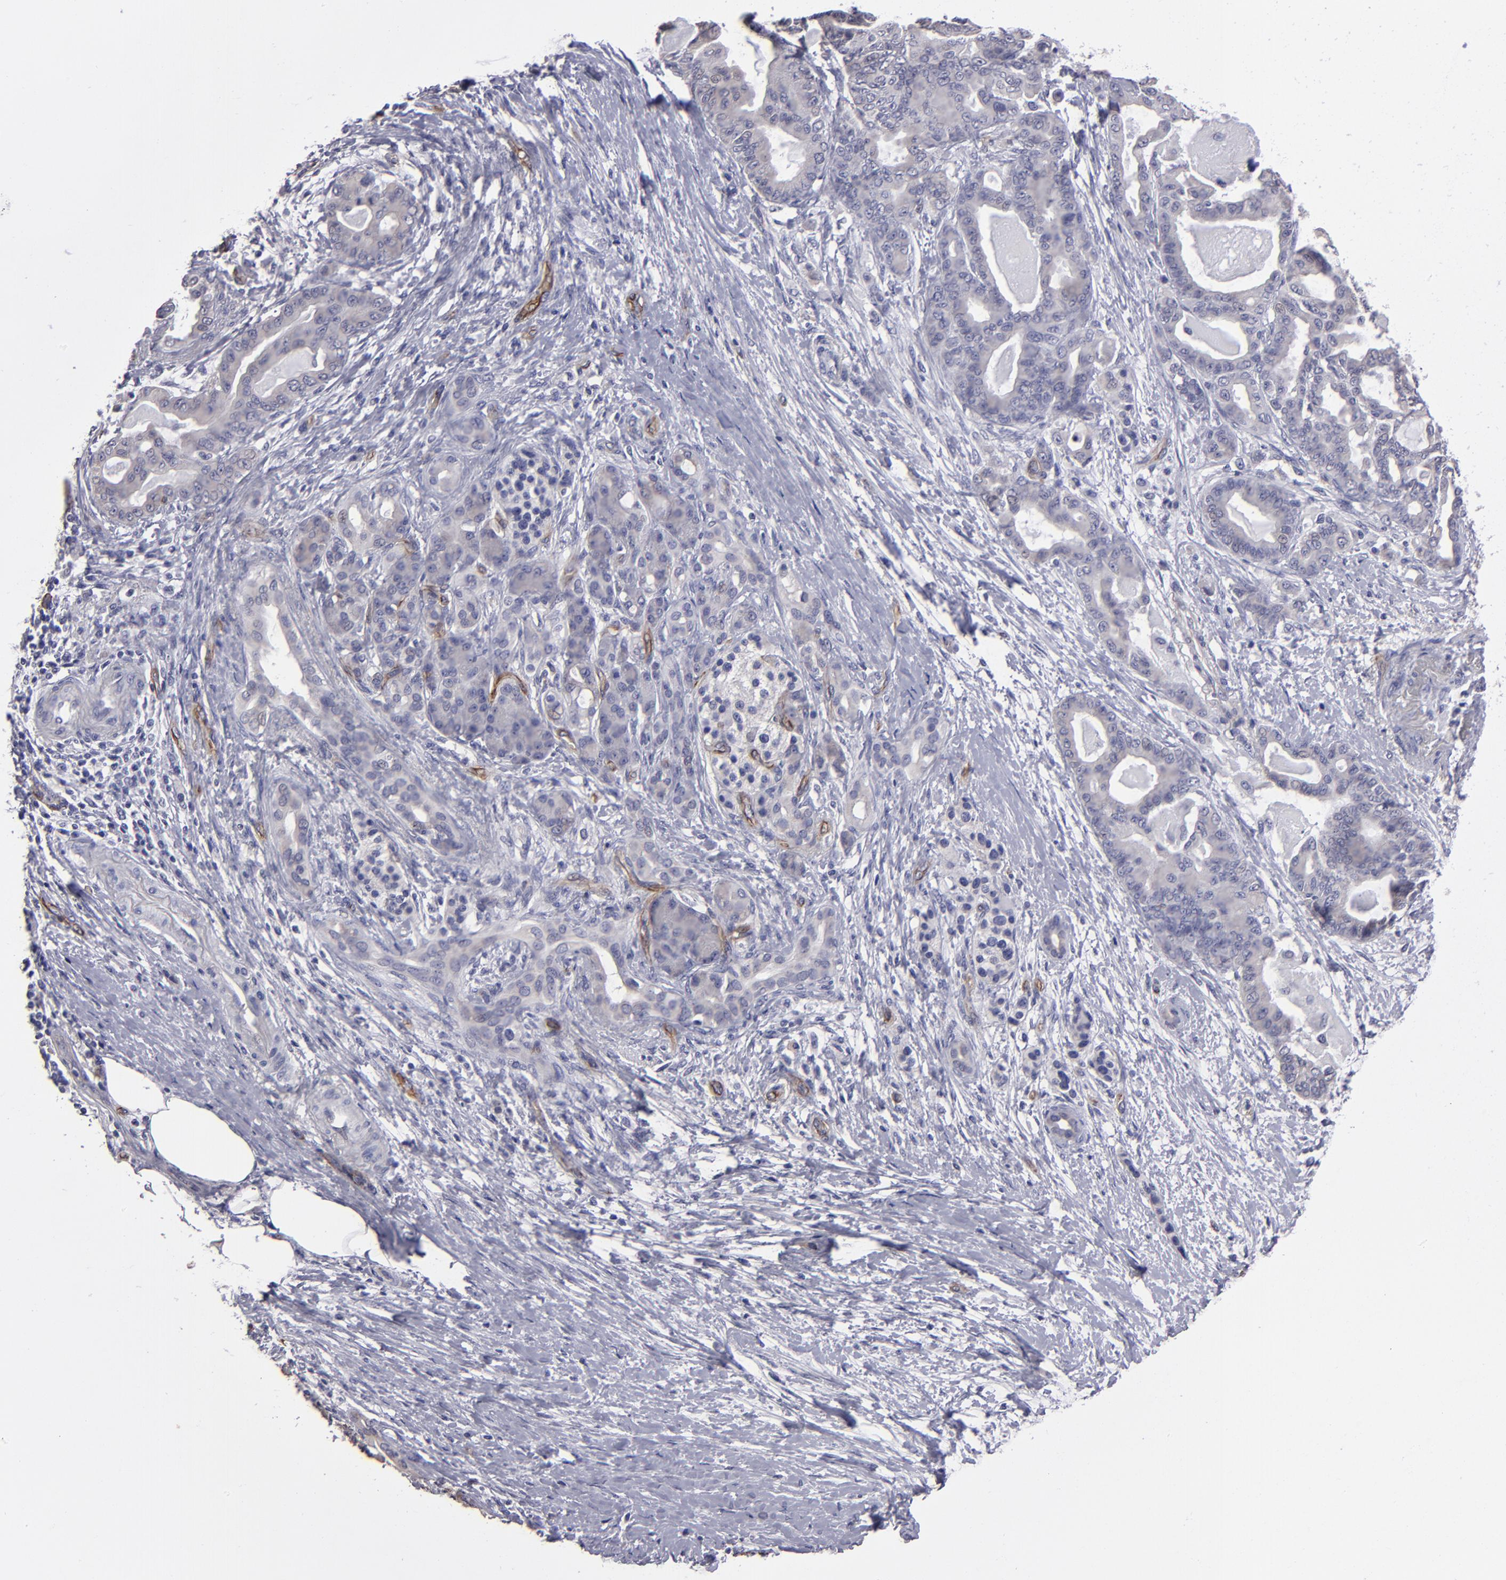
{"staining": {"intensity": "weak", "quantity": "<25%", "location": "cytoplasmic/membranous"}, "tissue": "pancreatic cancer", "cell_type": "Tumor cells", "image_type": "cancer", "snomed": [{"axis": "morphology", "description": "Adenocarcinoma, NOS"}, {"axis": "topography", "description": "Pancreas"}], "caption": "This is a micrograph of IHC staining of pancreatic adenocarcinoma, which shows no staining in tumor cells.", "gene": "ZNF175", "patient": {"sex": "male", "age": 63}}